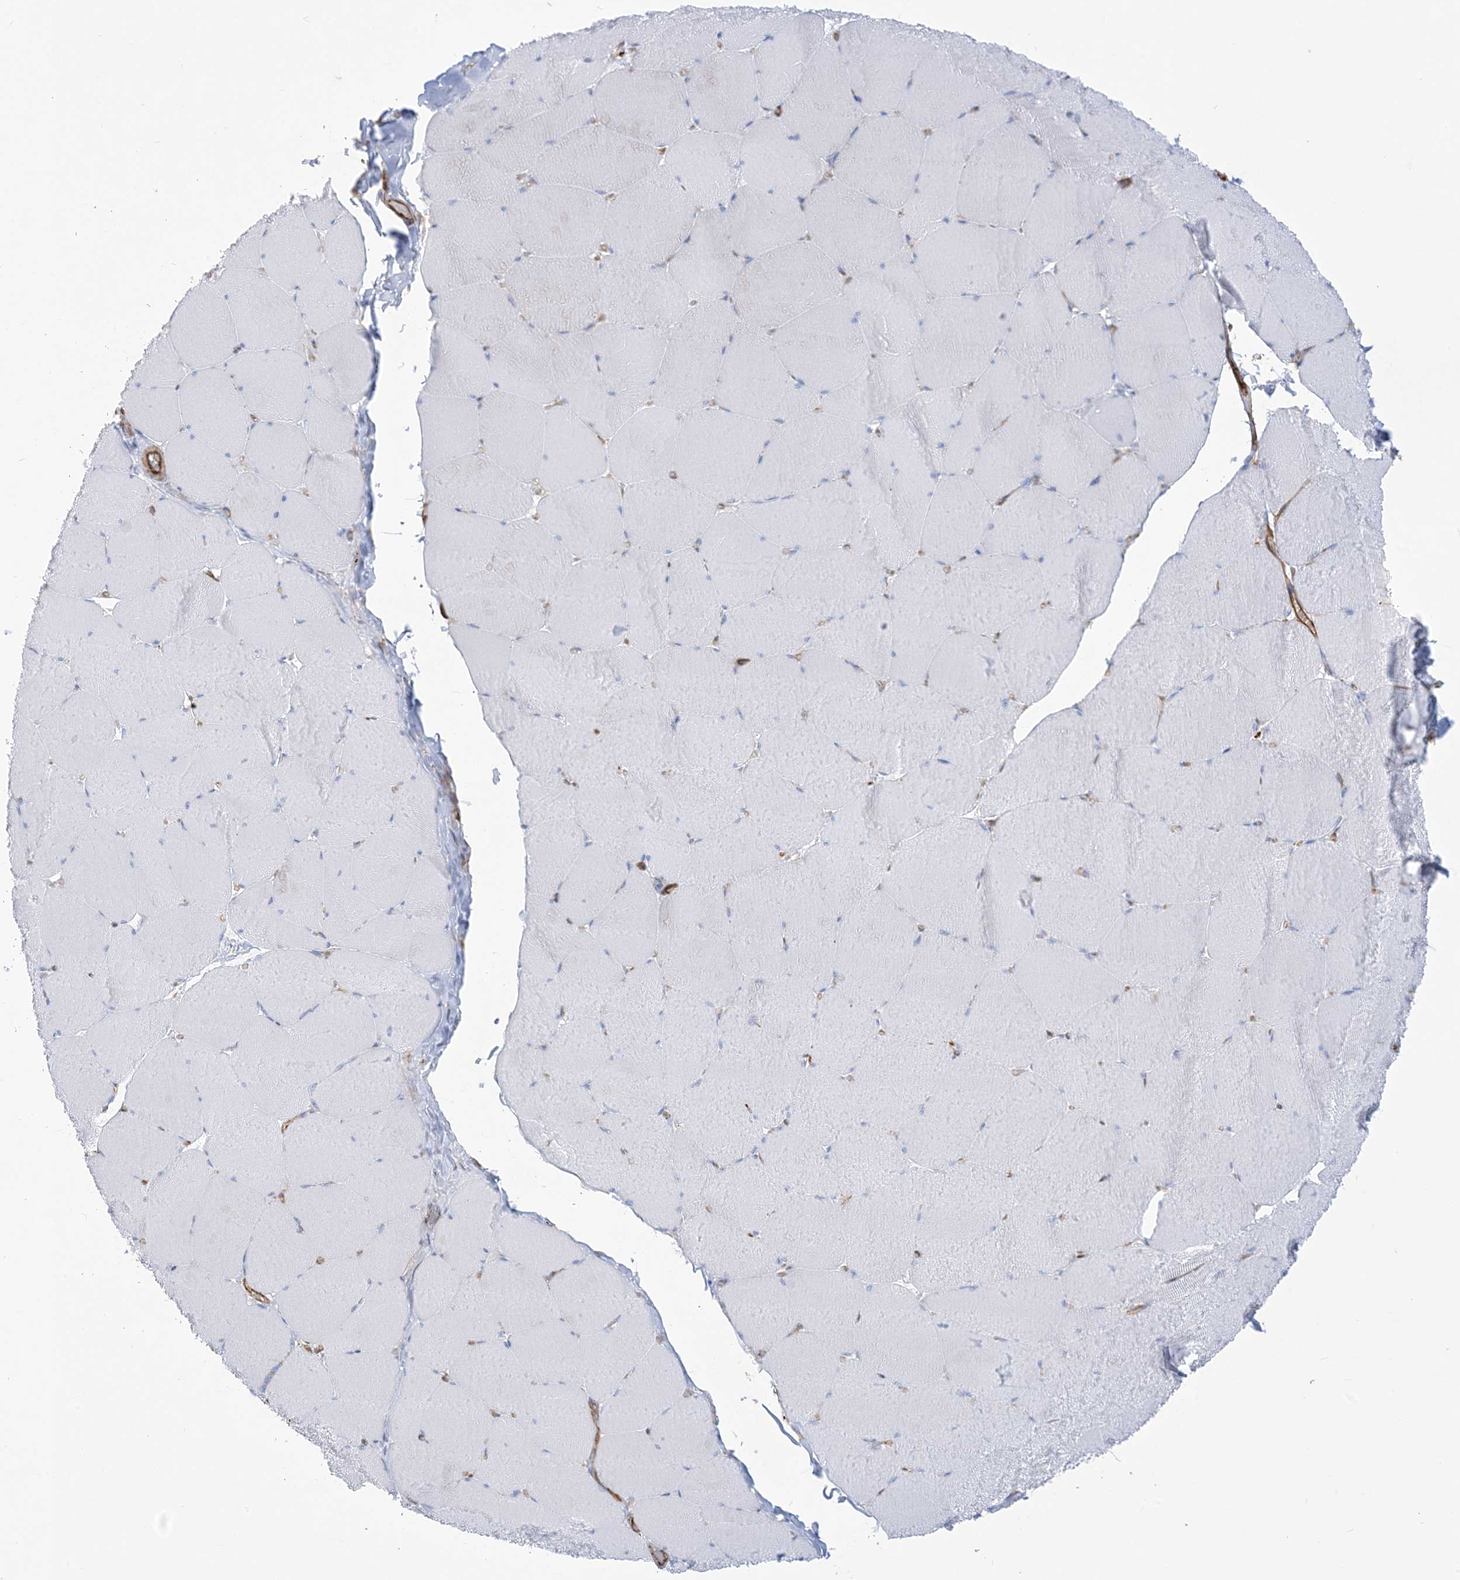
{"staining": {"intensity": "negative", "quantity": "none", "location": "none"}, "tissue": "skeletal muscle", "cell_type": "Myocytes", "image_type": "normal", "snomed": [{"axis": "morphology", "description": "Normal tissue, NOS"}, {"axis": "topography", "description": "Skeletal muscle"}, {"axis": "topography", "description": "Head-Neck"}], "caption": "An immunohistochemistry (IHC) histopathology image of benign skeletal muscle is shown. There is no staining in myocytes of skeletal muscle.", "gene": "B3GNT7", "patient": {"sex": "male", "age": 66}}